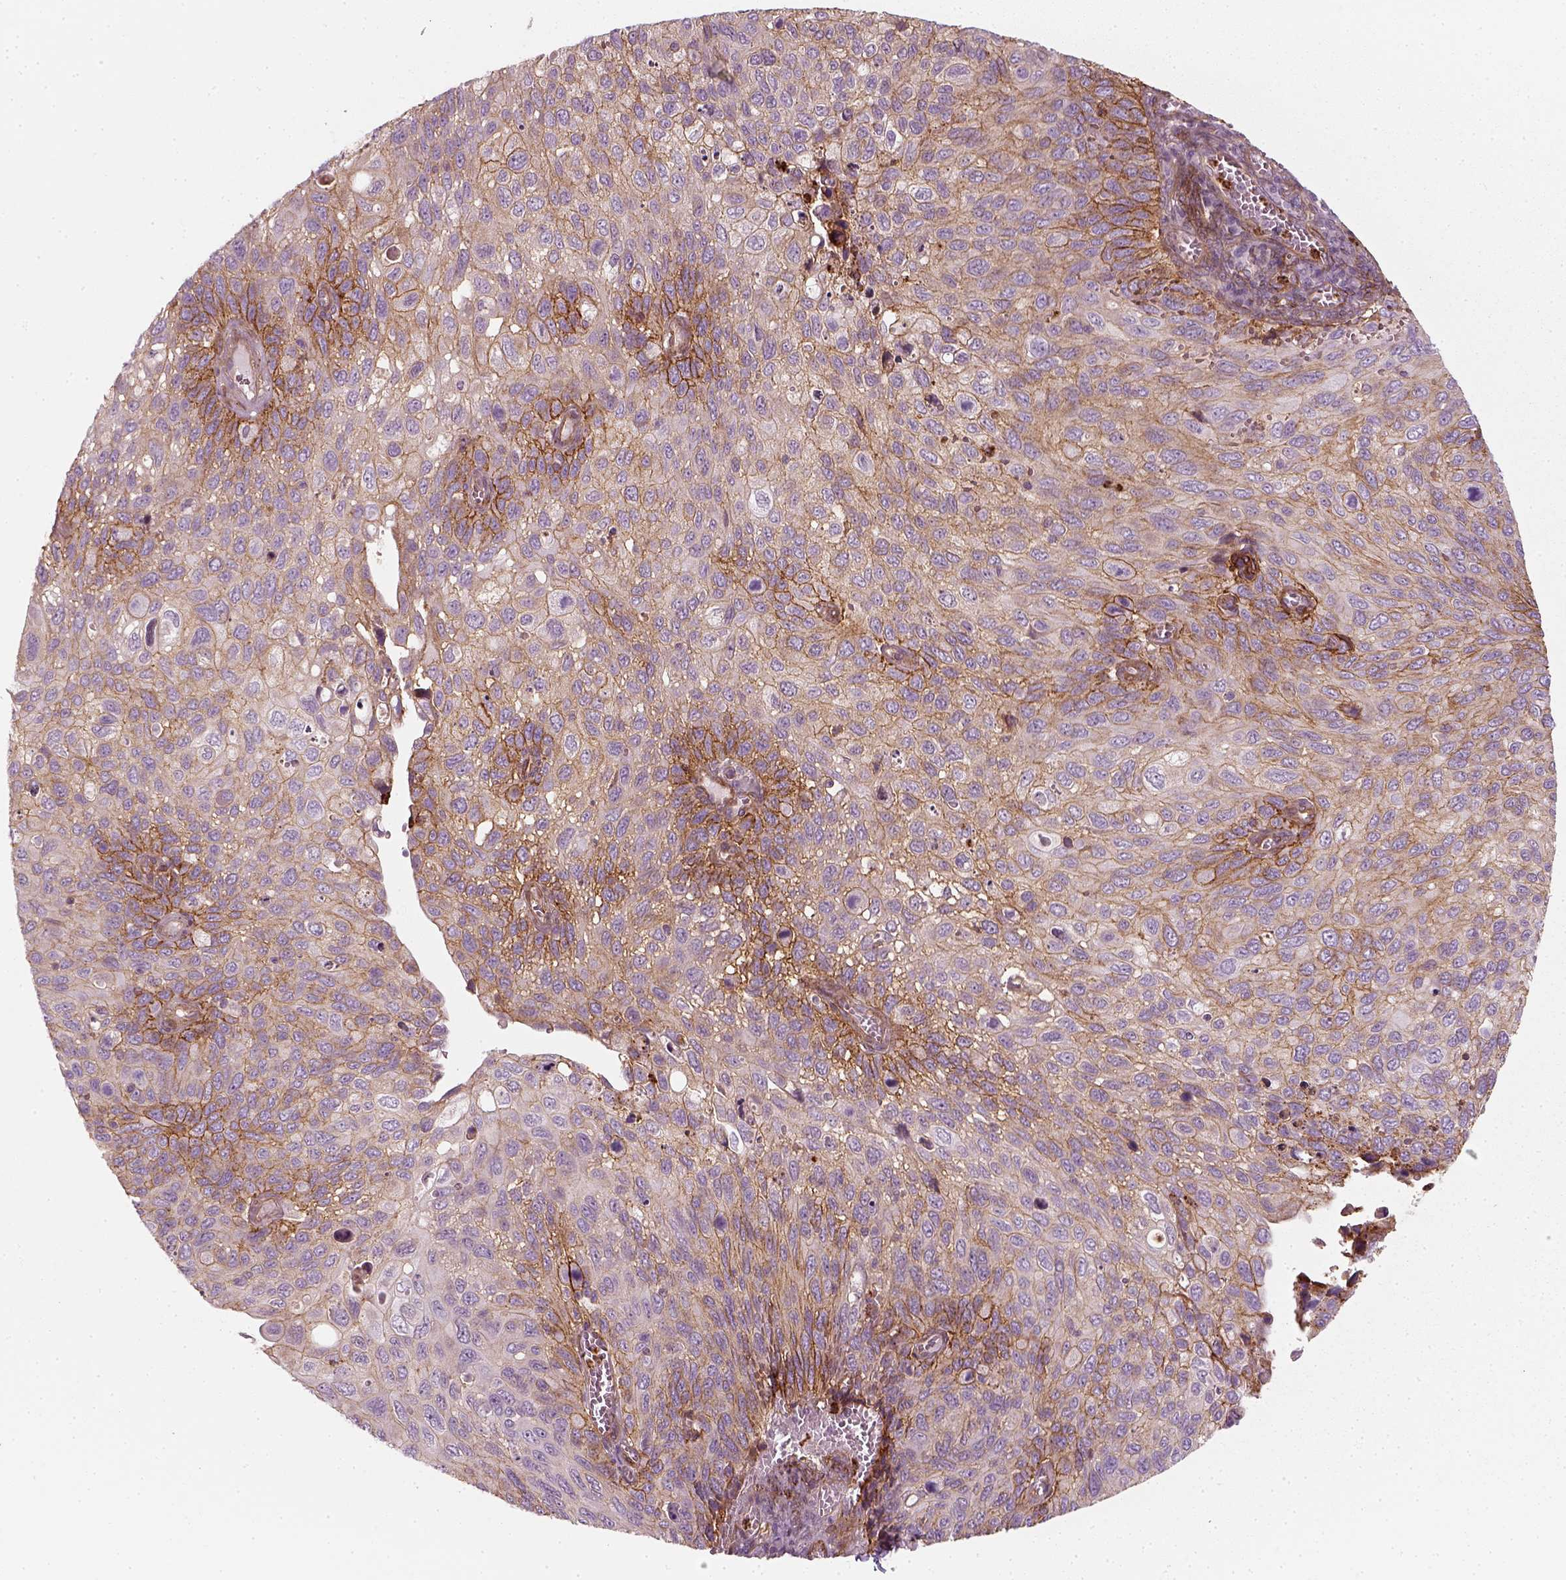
{"staining": {"intensity": "moderate", "quantity": ">75%", "location": "cytoplasmic/membranous"}, "tissue": "cervical cancer", "cell_type": "Tumor cells", "image_type": "cancer", "snomed": [{"axis": "morphology", "description": "Squamous cell carcinoma, NOS"}, {"axis": "topography", "description": "Cervix"}], "caption": "This image demonstrates cervical cancer stained with IHC to label a protein in brown. The cytoplasmic/membranous of tumor cells show moderate positivity for the protein. Nuclei are counter-stained blue.", "gene": "NPTN", "patient": {"sex": "female", "age": 70}}